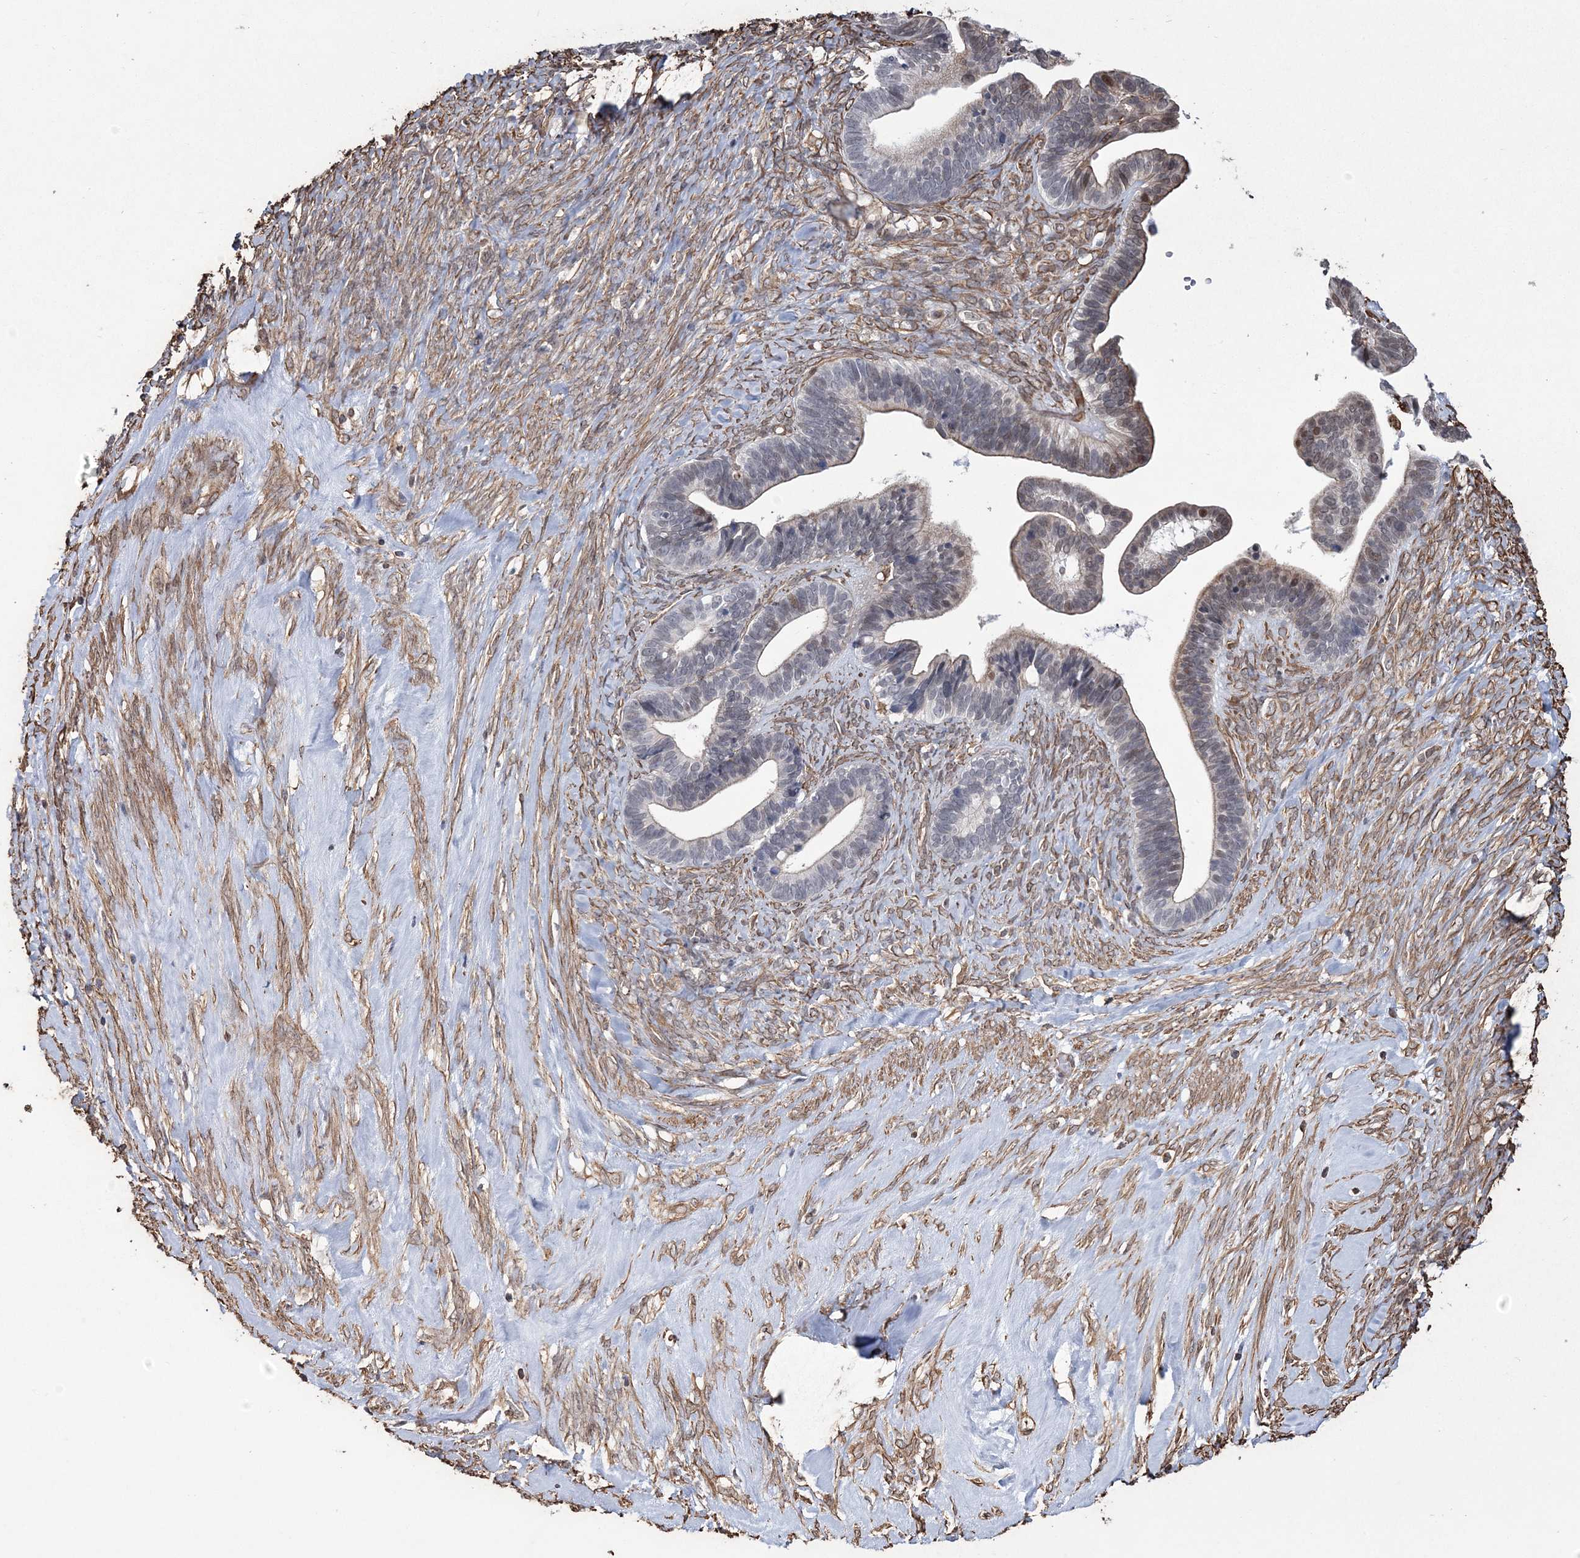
{"staining": {"intensity": "weak", "quantity": "25%-75%", "location": "cytoplasmic/membranous,nuclear"}, "tissue": "ovarian cancer", "cell_type": "Tumor cells", "image_type": "cancer", "snomed": [{"axis": "morphology", "description": "Cystadenocarcinoma, serous, NOS"}, {"axis": "topography", "description": "Ovary"}], "caption": "Weak cytoplasmic/membranous and nuclear protein positivity is identified in about 25%-75% of tumor cells in serous cystadenocarcinoma (ovarian).", "gene": "ATP11B", "patient": {"sex": "female", "age": 56}}